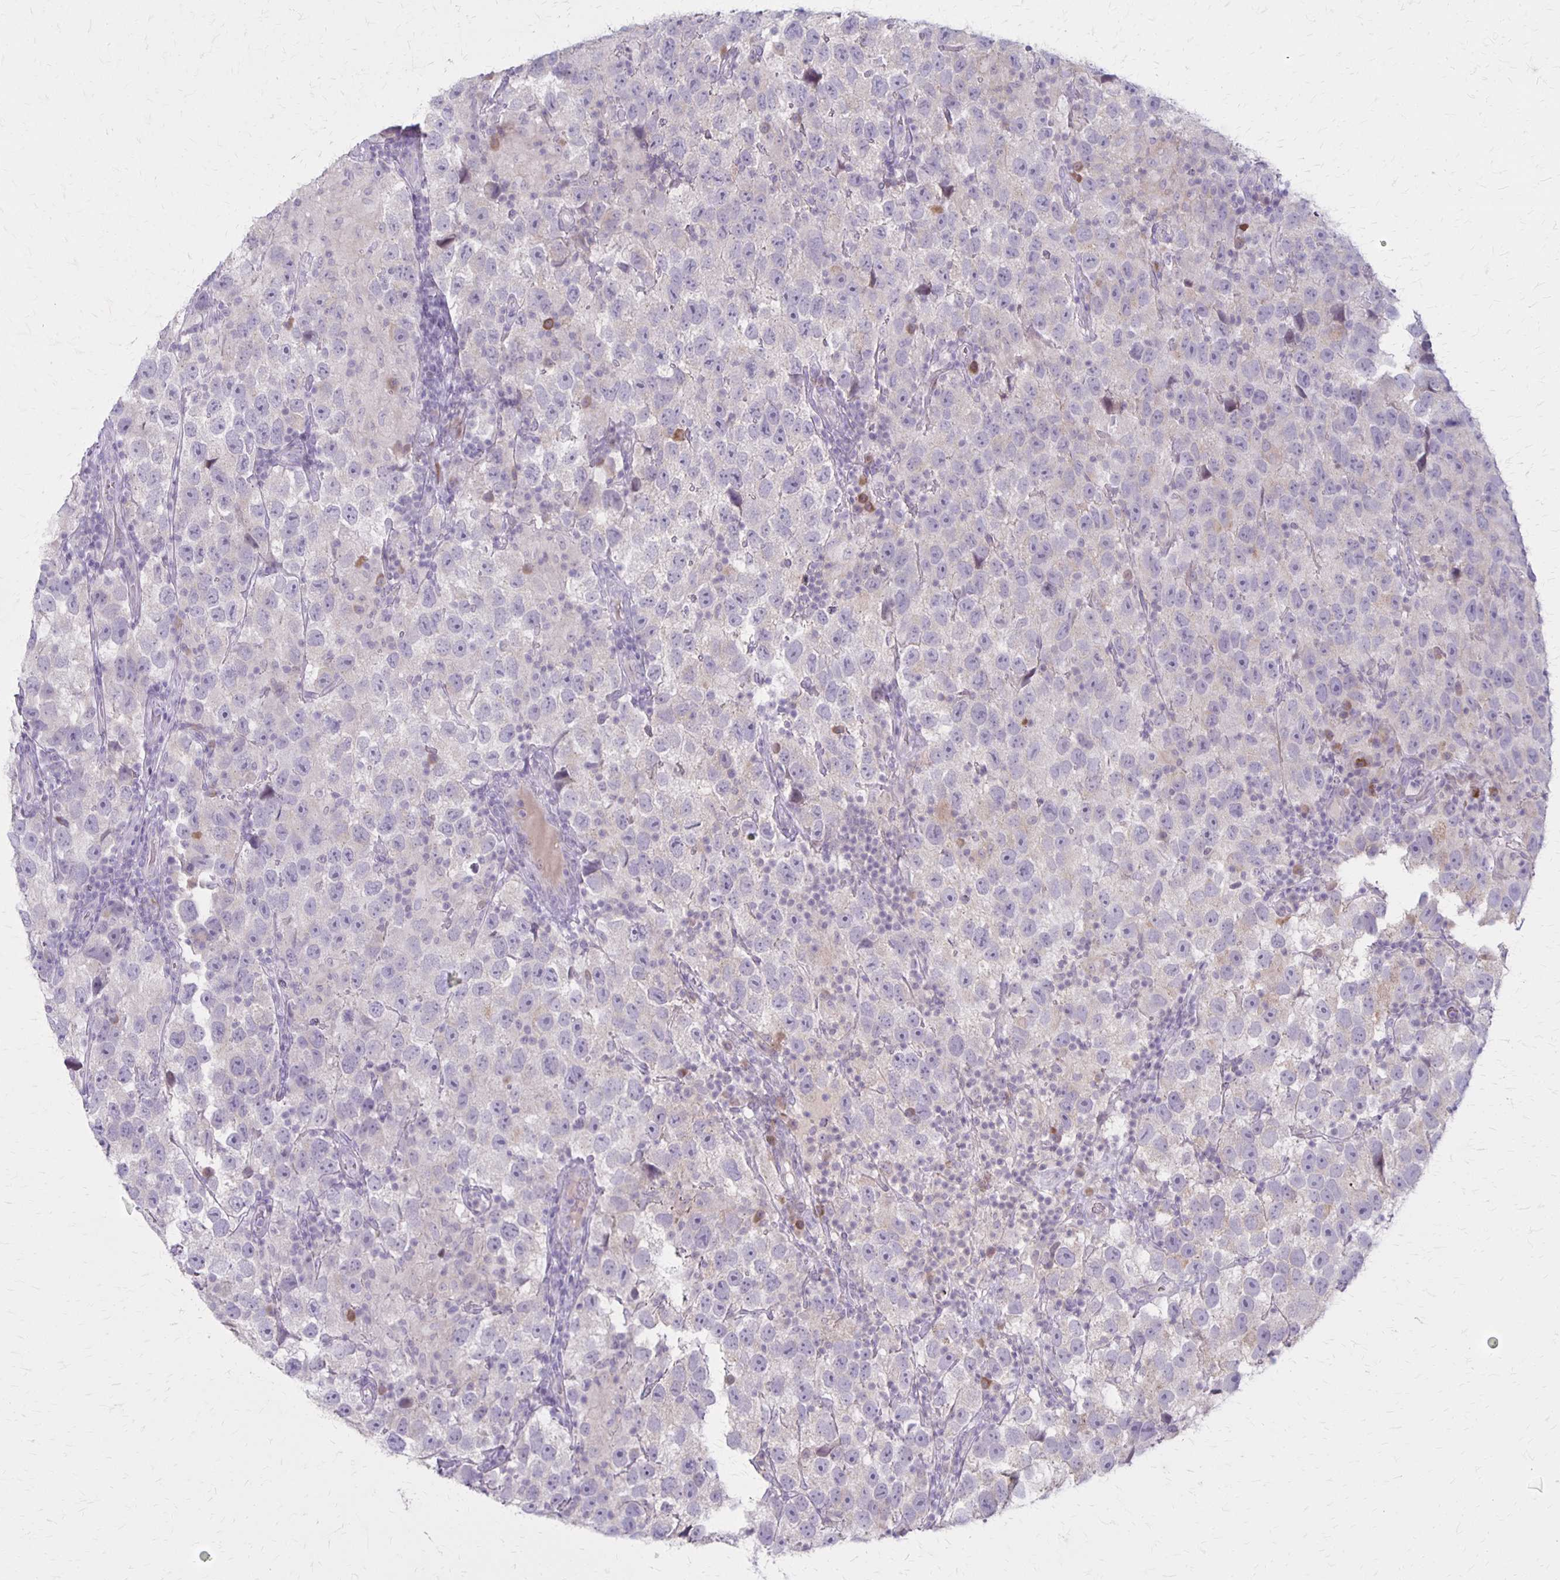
{"staining": {"intensity": "negative", "quantity": "none", "location": "none"}, "tissue": "testis cancer", "cell_type": "Tumor cells", "image_type": "cancer", "snomed": [{"axis": "morphology", "description": "Seminoma, NOS"}, {"axis": "topography", "description": "Testis"}], "caption": "This photomicrograph is of testis cancer (seminoma) stained with immunohistochemistry to label a protein in brown with the nuclei are counter-stained blue. There is no positivity in tumor cells. (Brightfield microscopy of DAB (3,3'-diaminobenzidine) immunohistochemistry (IHC) at high magnification).", "gene": "SLC35E2B", "patient": {"sex": "male", "age": 26}}